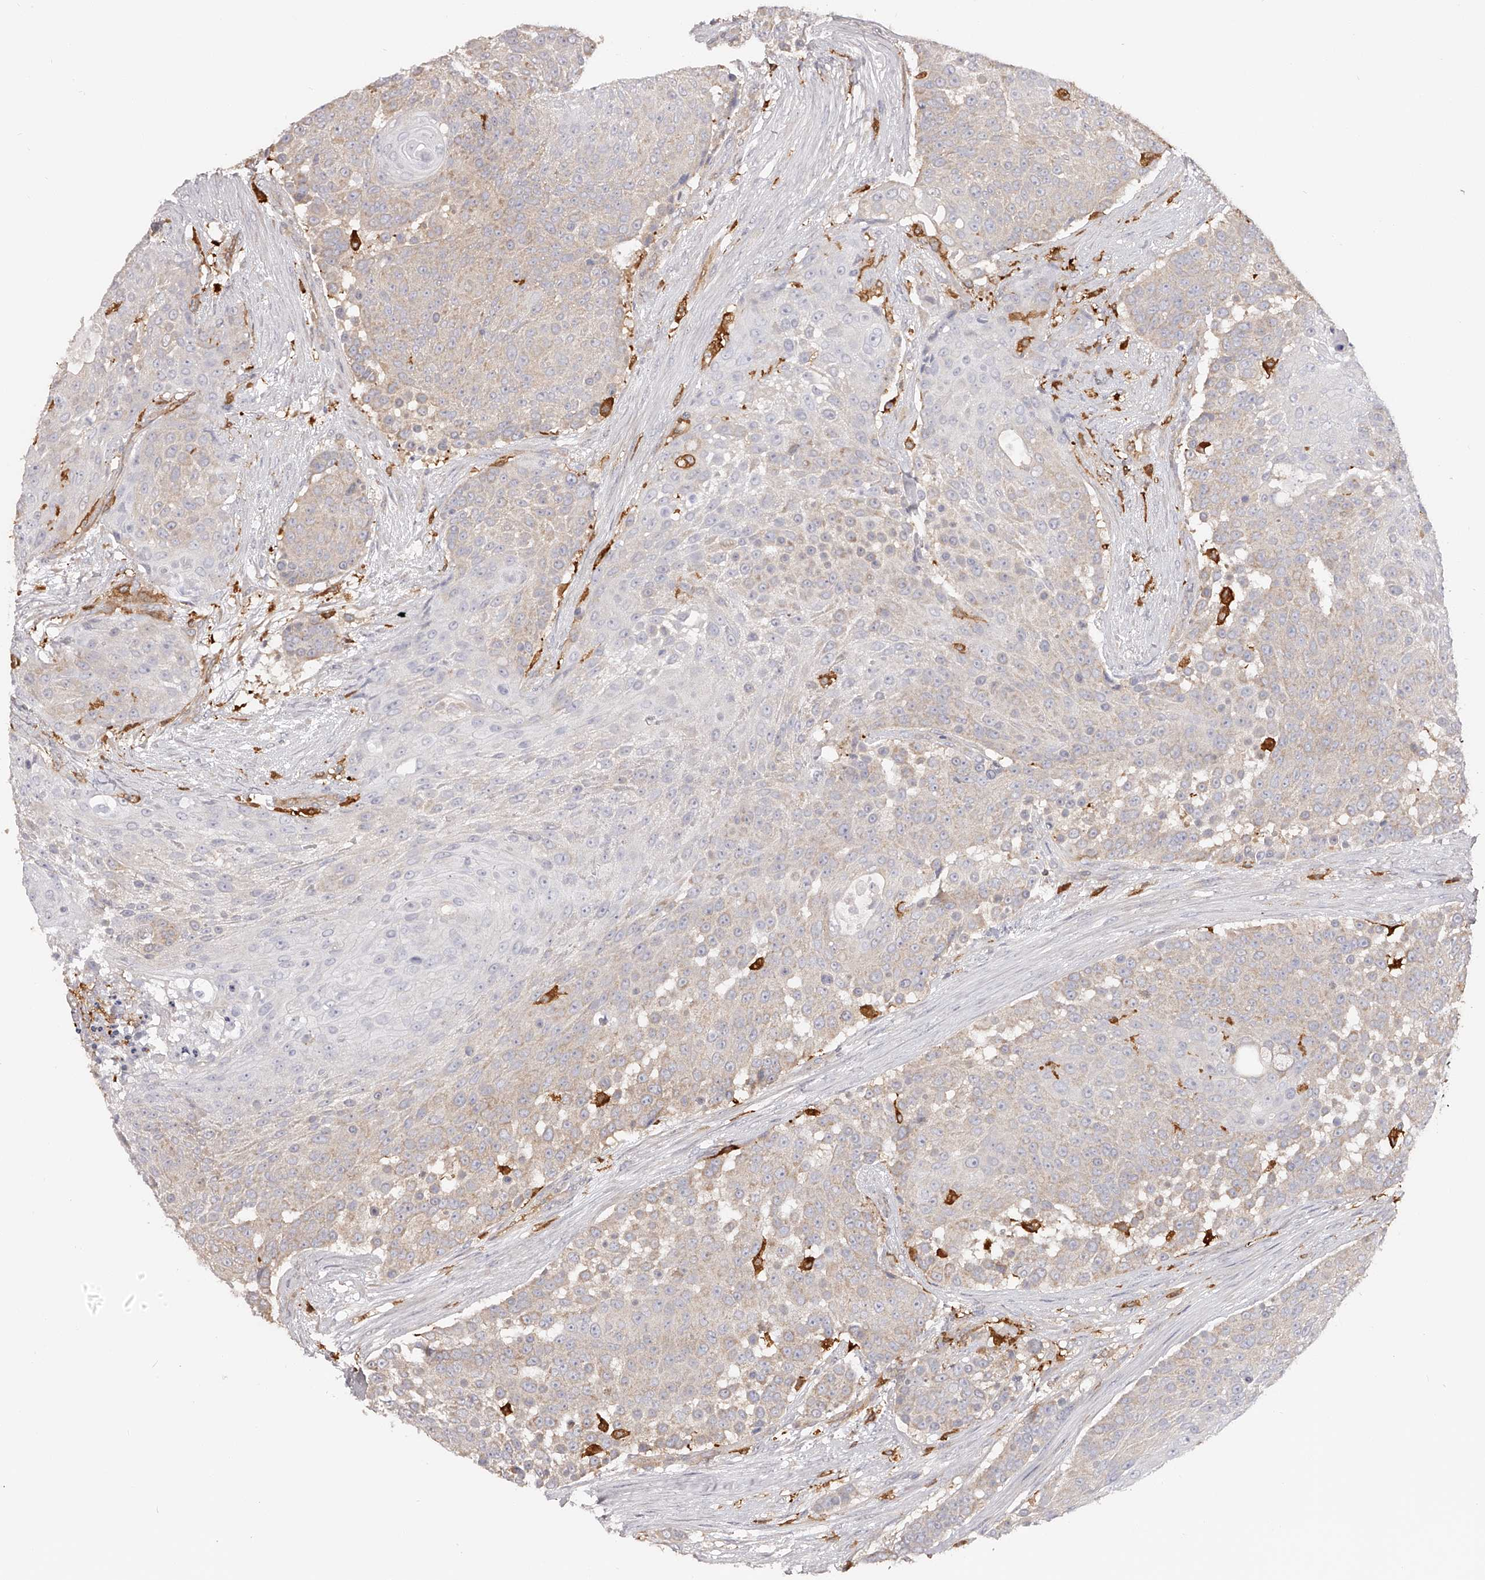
{"staining": {"intensity": "moderate", "quantity": "<25%", "location": "cytoplasmic/membranous"}, "tissue": "urothelial cancer", "cell_type": "Tumor cells", "image_type": "cancer", "snomed": [{"axis": "morphology", "description": "Urothelial carcinoma, High grade"}, {"axis": "topography", "description": "Urinary bladder"}], "caption": "The immunohistochemical stain highlights moderate cytoplasmic/membranous staining in tumor cells of urothelial carcinoma (high-grade) tissue.", "gene": "LAP3", "patient": {"sex": "female", "age": 63}}